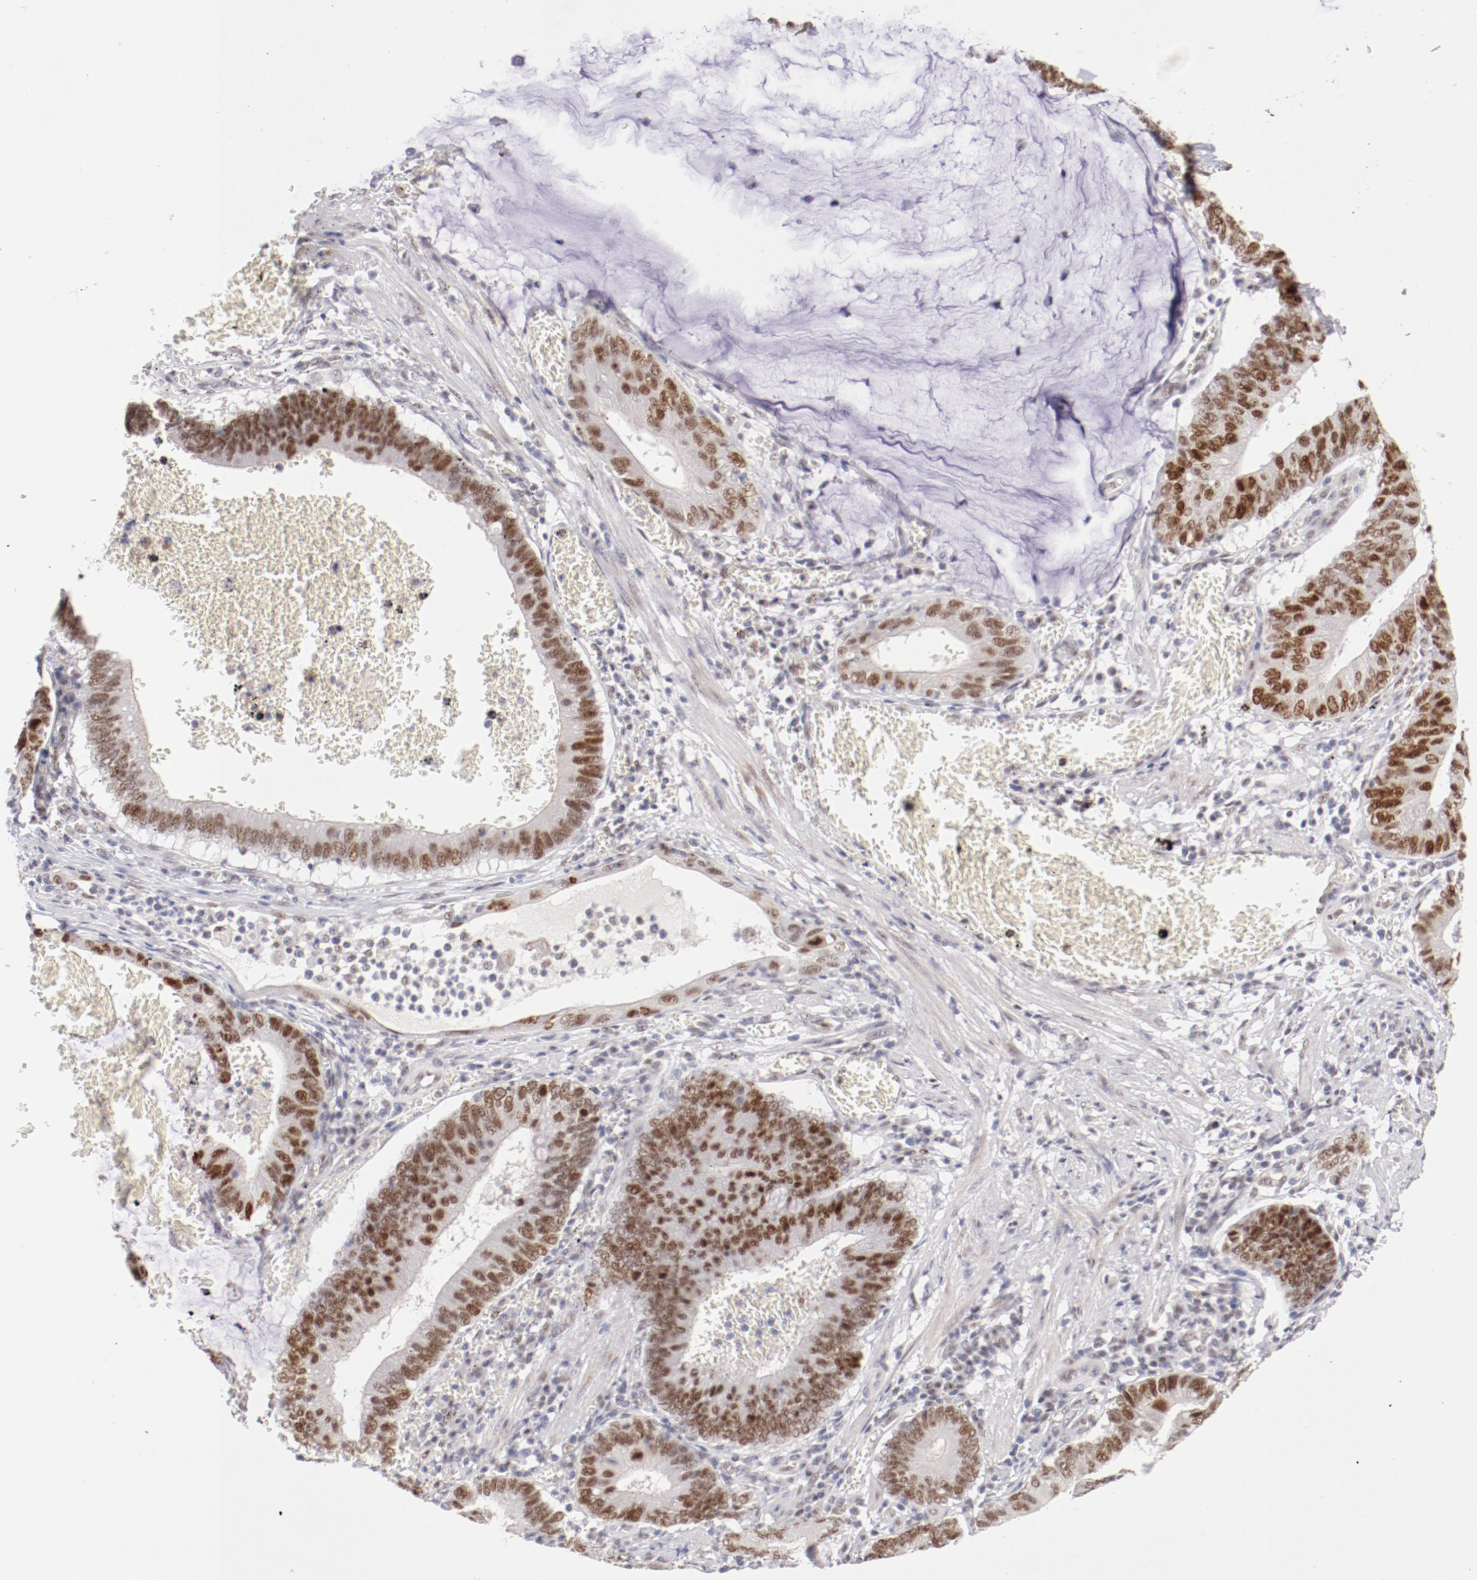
{"staining": {"intensity": "moderate", "quantity": ">75%", "location": "nuclear"}, "tissue": "stomach cancer", "cell_type": "Tumor cells", "image_type": "cancer", "snomed": [{"axis": "morphology", "description": "Adenocarcinoma, NOS"}, {"axis": "topography", "description": "Stomach"}, {"axis": "topography", "description": "Gastric cardia"}], "caption": "High-magnification brightfield microscopy of adenocarcinoma (stomach) stained with DAB (brown) and counterstained with hematoxylin (blue). tumor cells exhibit moderate nuclear positivity is present in about>75% of cells.", "gene": "TFAP4", "patient": {"sex": "male", "age": 59}}